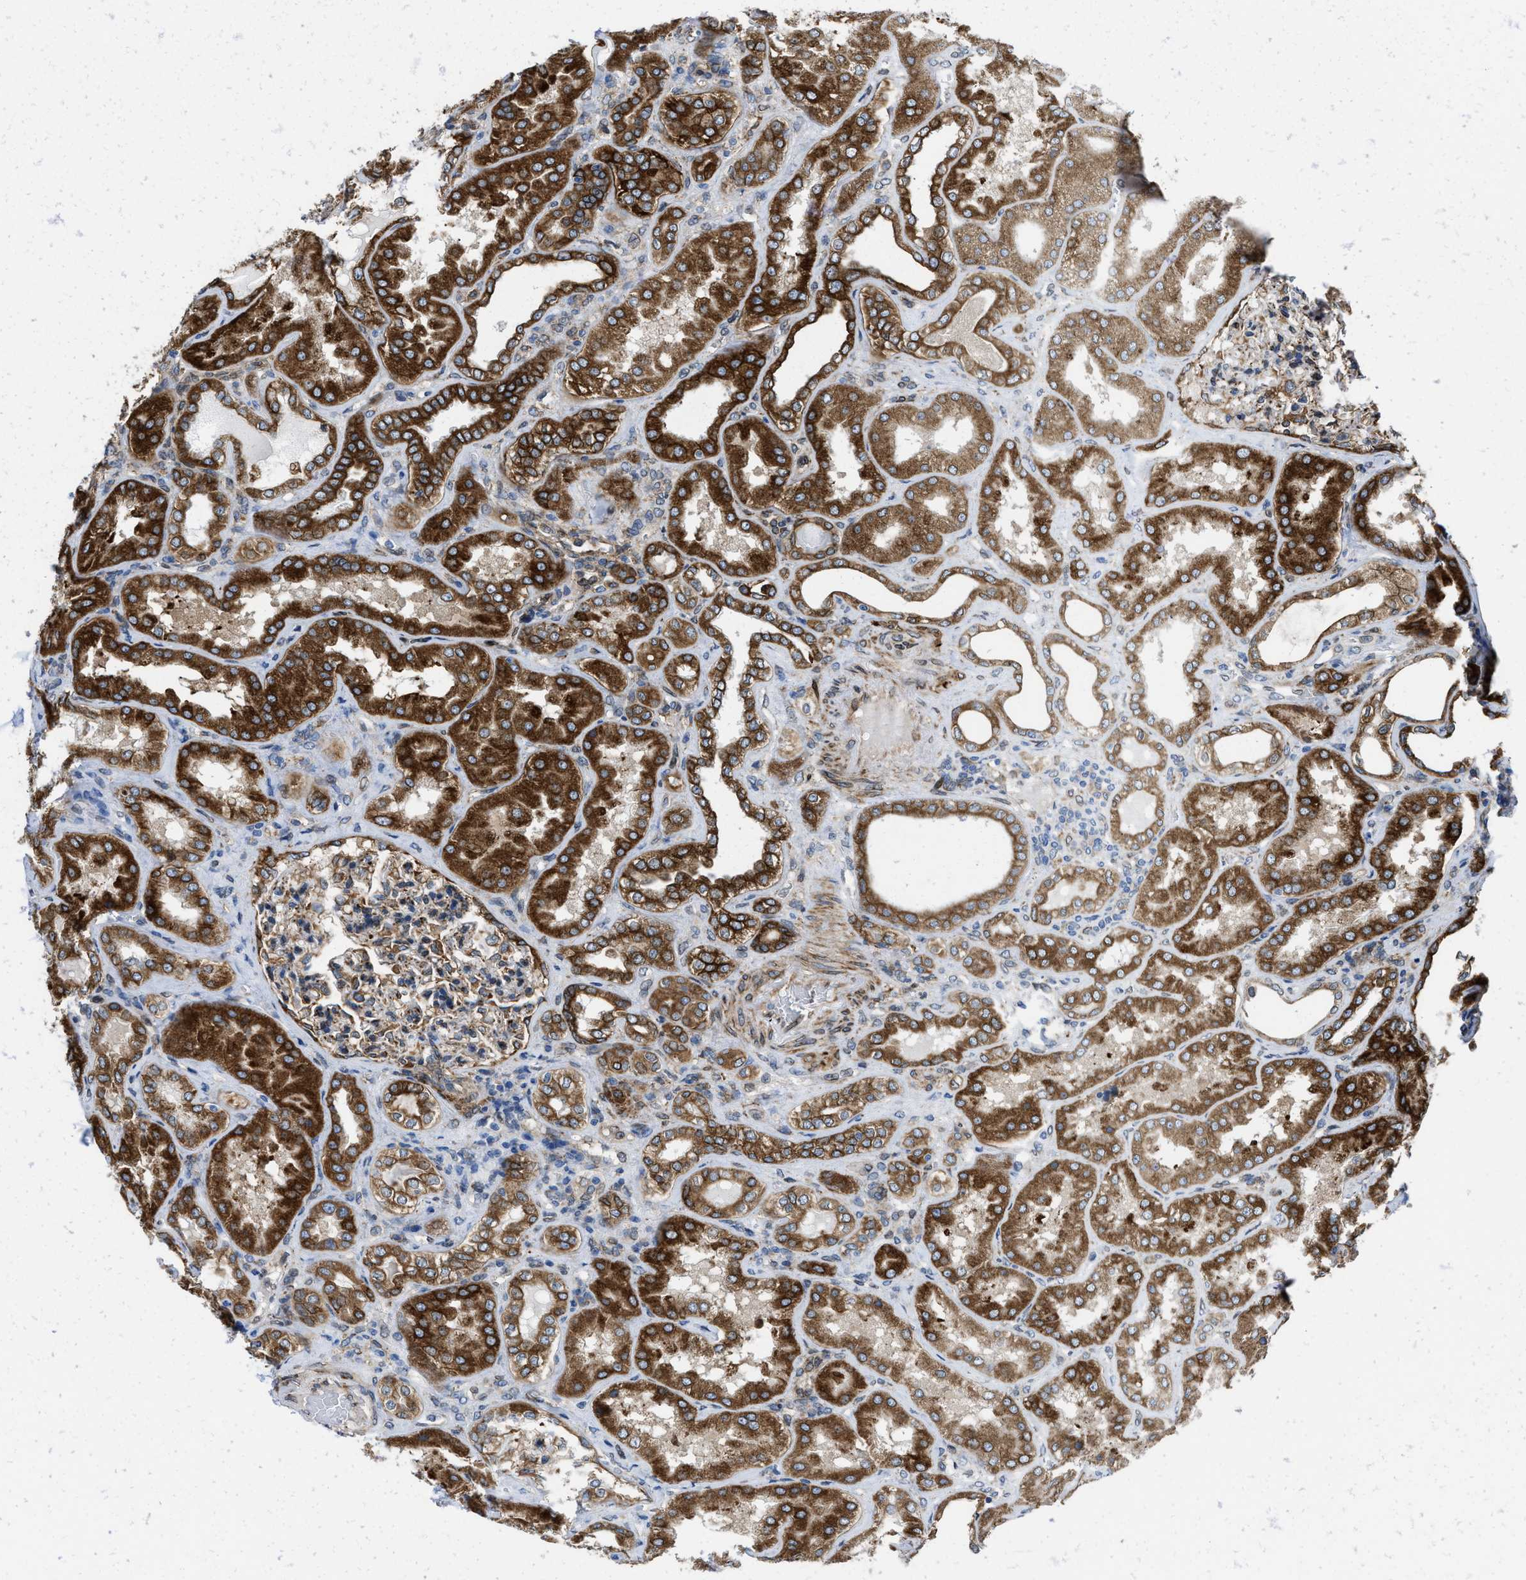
{"staining": {"intensity": "moderate", "quantity": "<25%", "location": "cytoplasmic/membranous"}, "tissue": "kidney", "cell_type": "Cells in glomeruli", "image_type": "normal", "snomed": [{"axis": "morphology", "description": "Normal tissue, NOS"}, {"axis": "topography", "description": "Kidney"}], "caption": "Immunohistochemical staining of normal human kidney shows moderate cytoplasmic/membranous protein expression in about <25% of cells in glomeruli. The protein is stained brown, and the nuclei are stained in blue (DAB IHC with brightfield microscopy, high magnification).", "gene": "ERLIN2", "patient": {"sex": "female", "age": 56}}